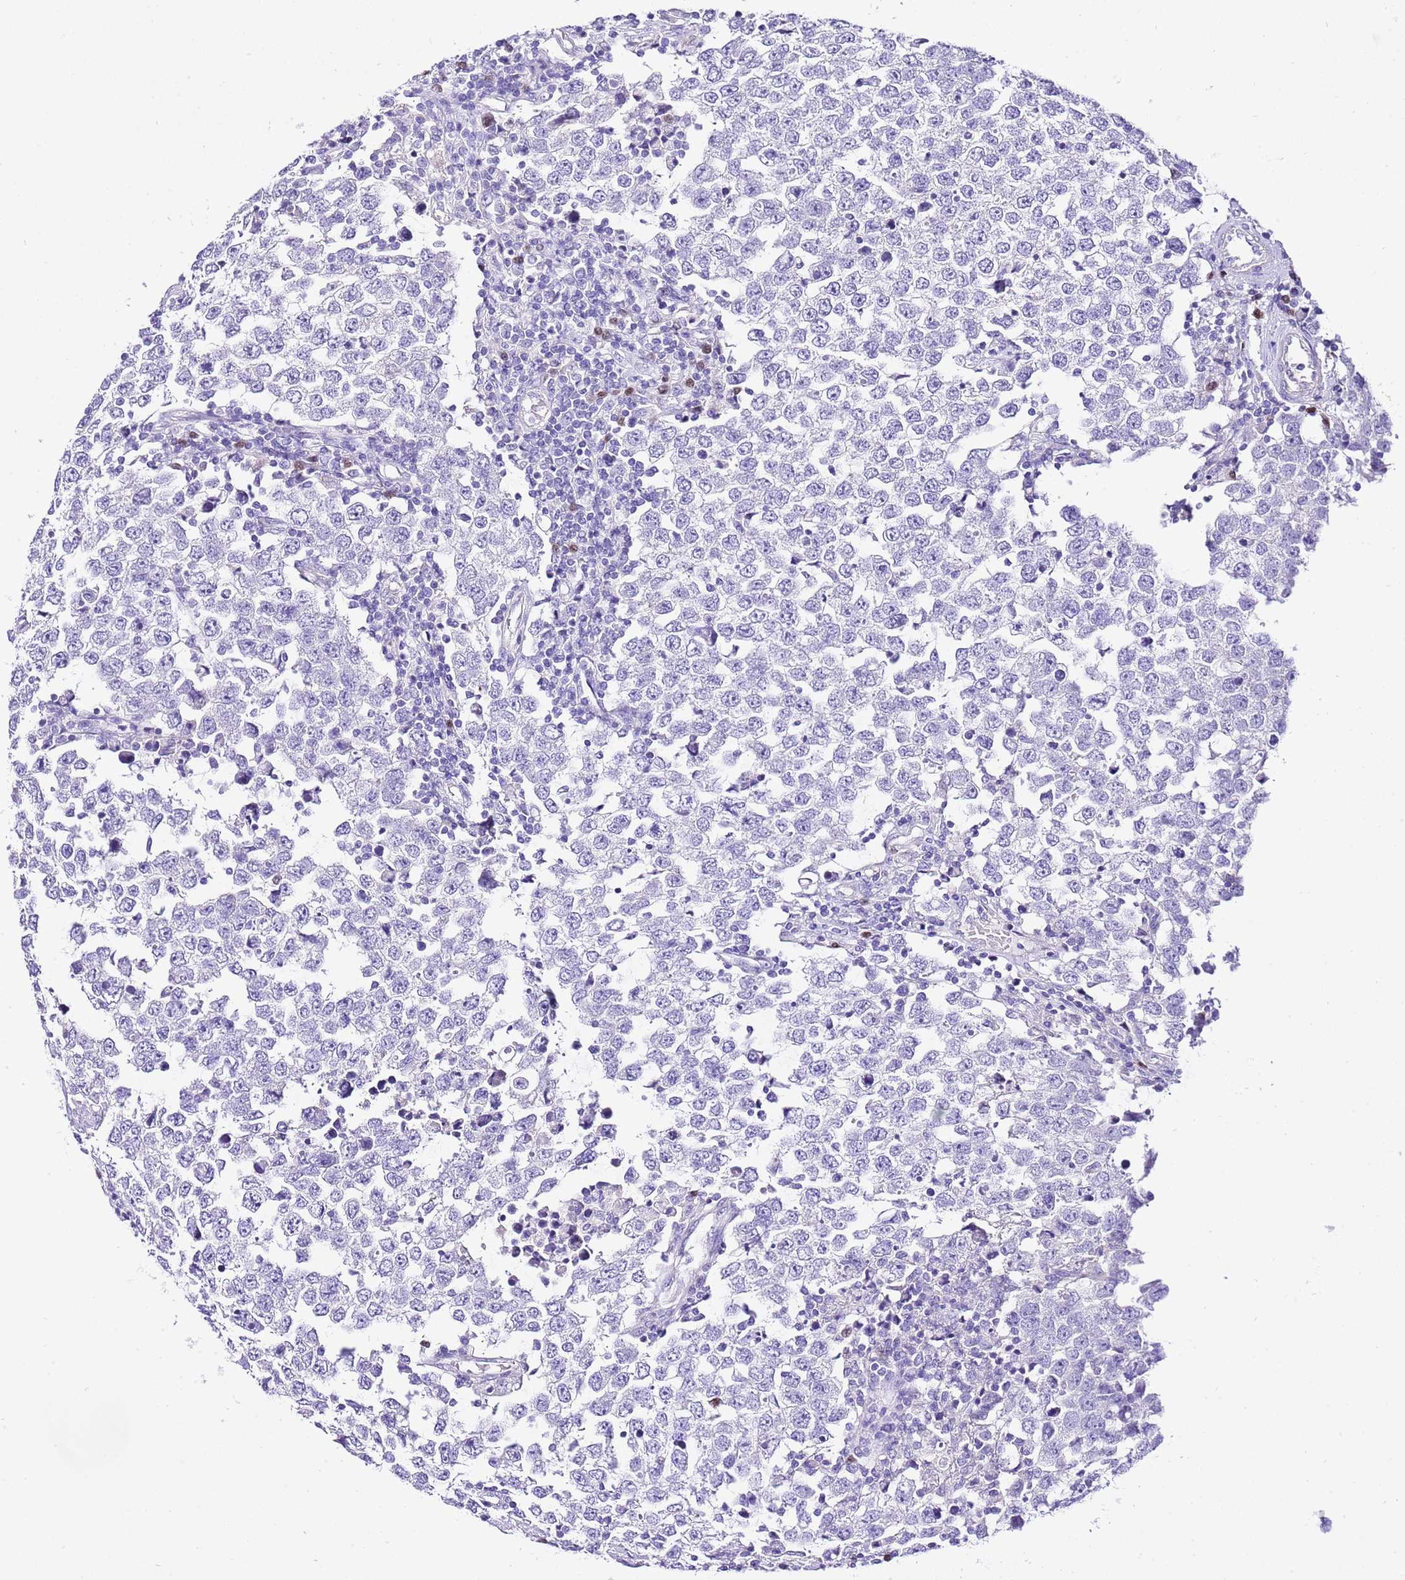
{"staining": {"intensity": "negative", "quantity": "none", "location": "none"}, "tissue": "testis cancer", "cell_type": "Tumor cells", "image_type": "cancer", "snomed": [{"axis": "morphology", "description": "Seminoma, NOS"}, {"axis": "morphology", "description": "Carcinoma, Embryonal, NOS"}, {"axis": "topography", "description": "Testis"}], "caption": "Immunohistochemical staining of human testis cancer (embryonal carcinoma) demonstrates no significant staining in tumor cells.", "gene": "BHLHA15", "patient": {"sex": "male", "age": 28}}